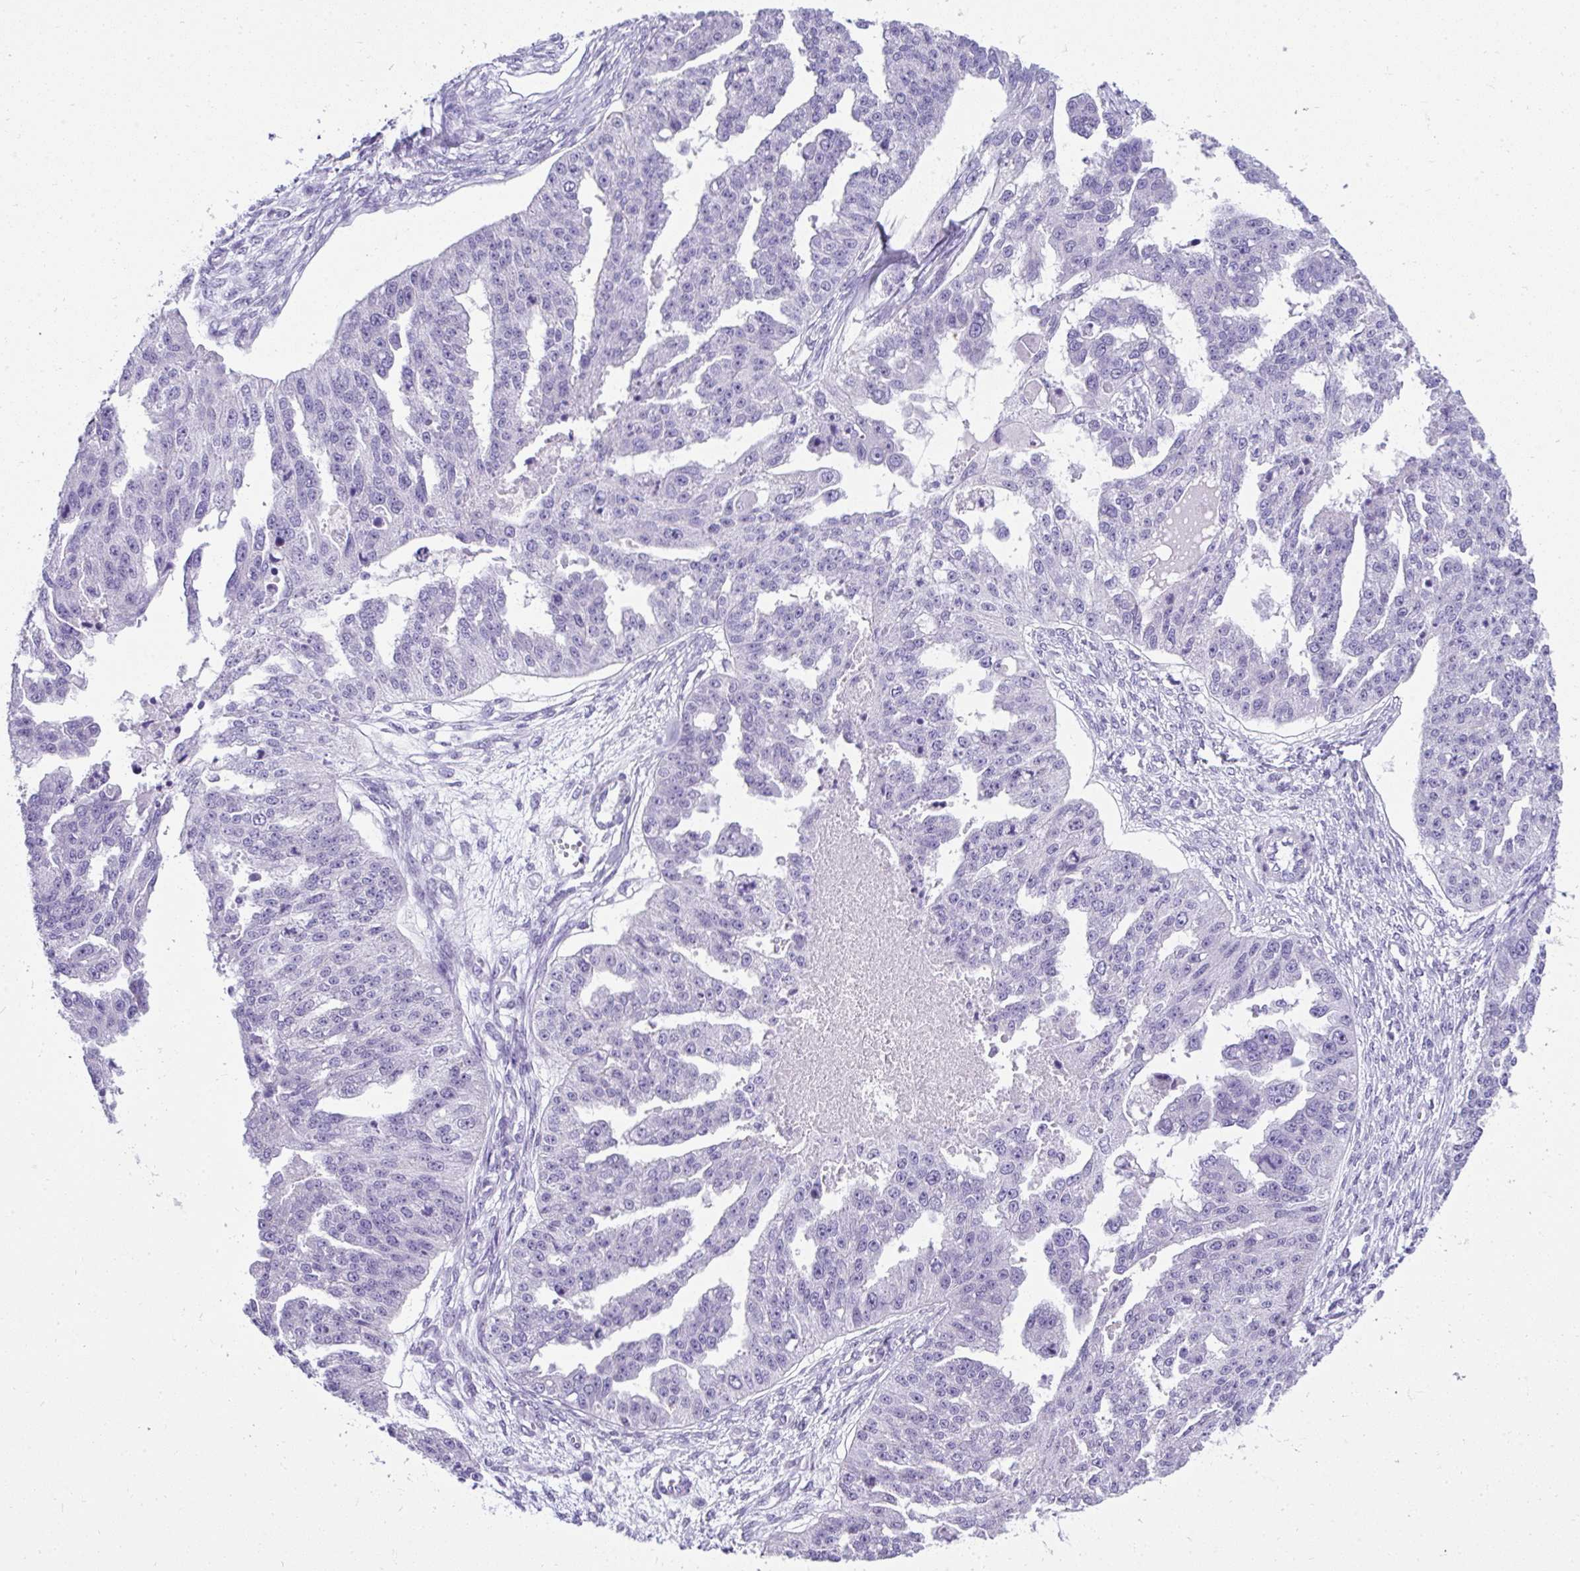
{"staining": {"intensity": "negative", "quantity": "none", "location": "none"}, "tissue": "ovarian cancer", "cell_type": "Tumor cells", "image_type": "cancer", "snomed": [{"axis": "morphology", "description": "Cystadenocarcinoma, serous, NOS"}, {"axis": "topography", "description": "Ovary"}], "caption": "Ovarian cancer (serous cystadenocarcinoma) stained for a protein using immunohistochemistry reveals no positivity tumor cells.", "gene": "RNF183", "patient": {"sex": "female", "age": 58}}